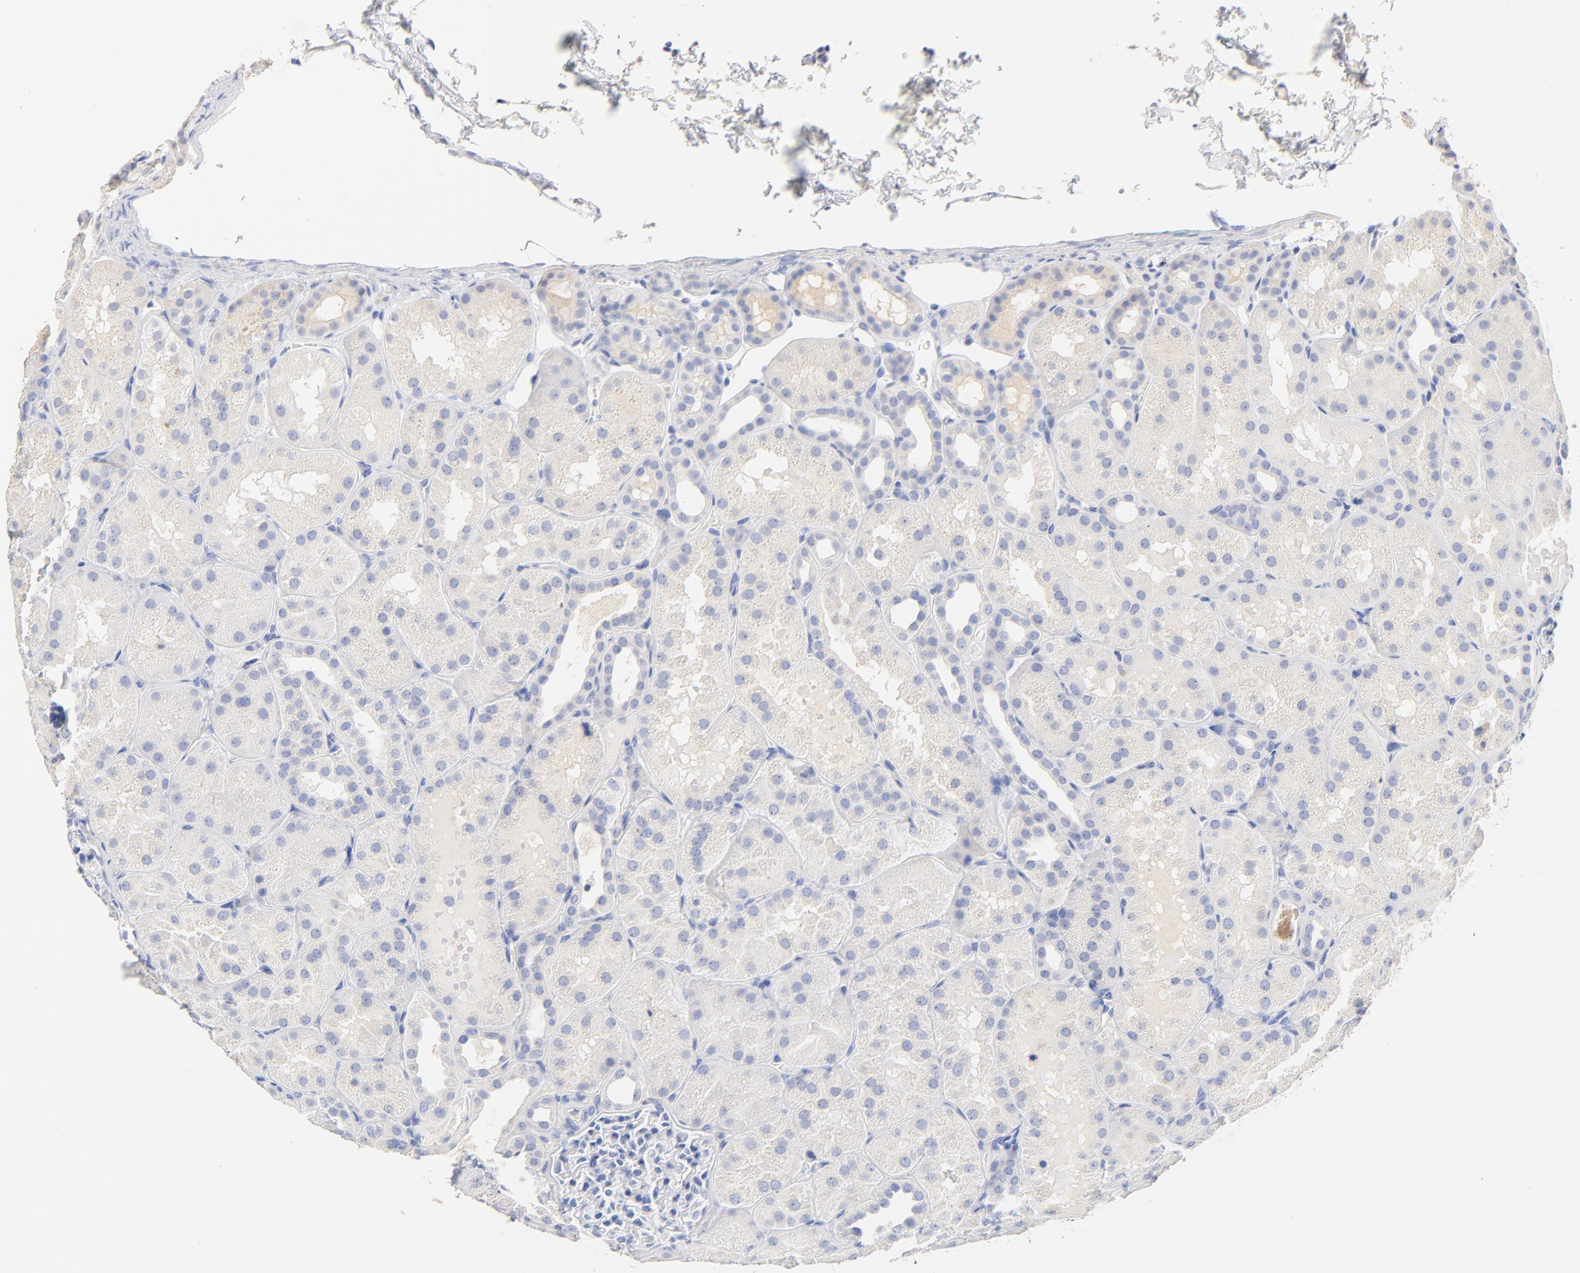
{"staining": {"intensity": "negative", "quantity": "none", "location": "none"}, "tissue": "kidney", "cell_type": "Cells in glomeruli", "image_type": "normal", "snomed": [{"axis": "morphology", "description": "Normal tissue, NOS"}, {"axis": "topography", "description": "Kidney"}], "caption": "Cells in glomeruli are negative for brown protein staining in unremarkable kidney.", "gene": "CPS1", "patient": {"sex": "male", "age": 28}}